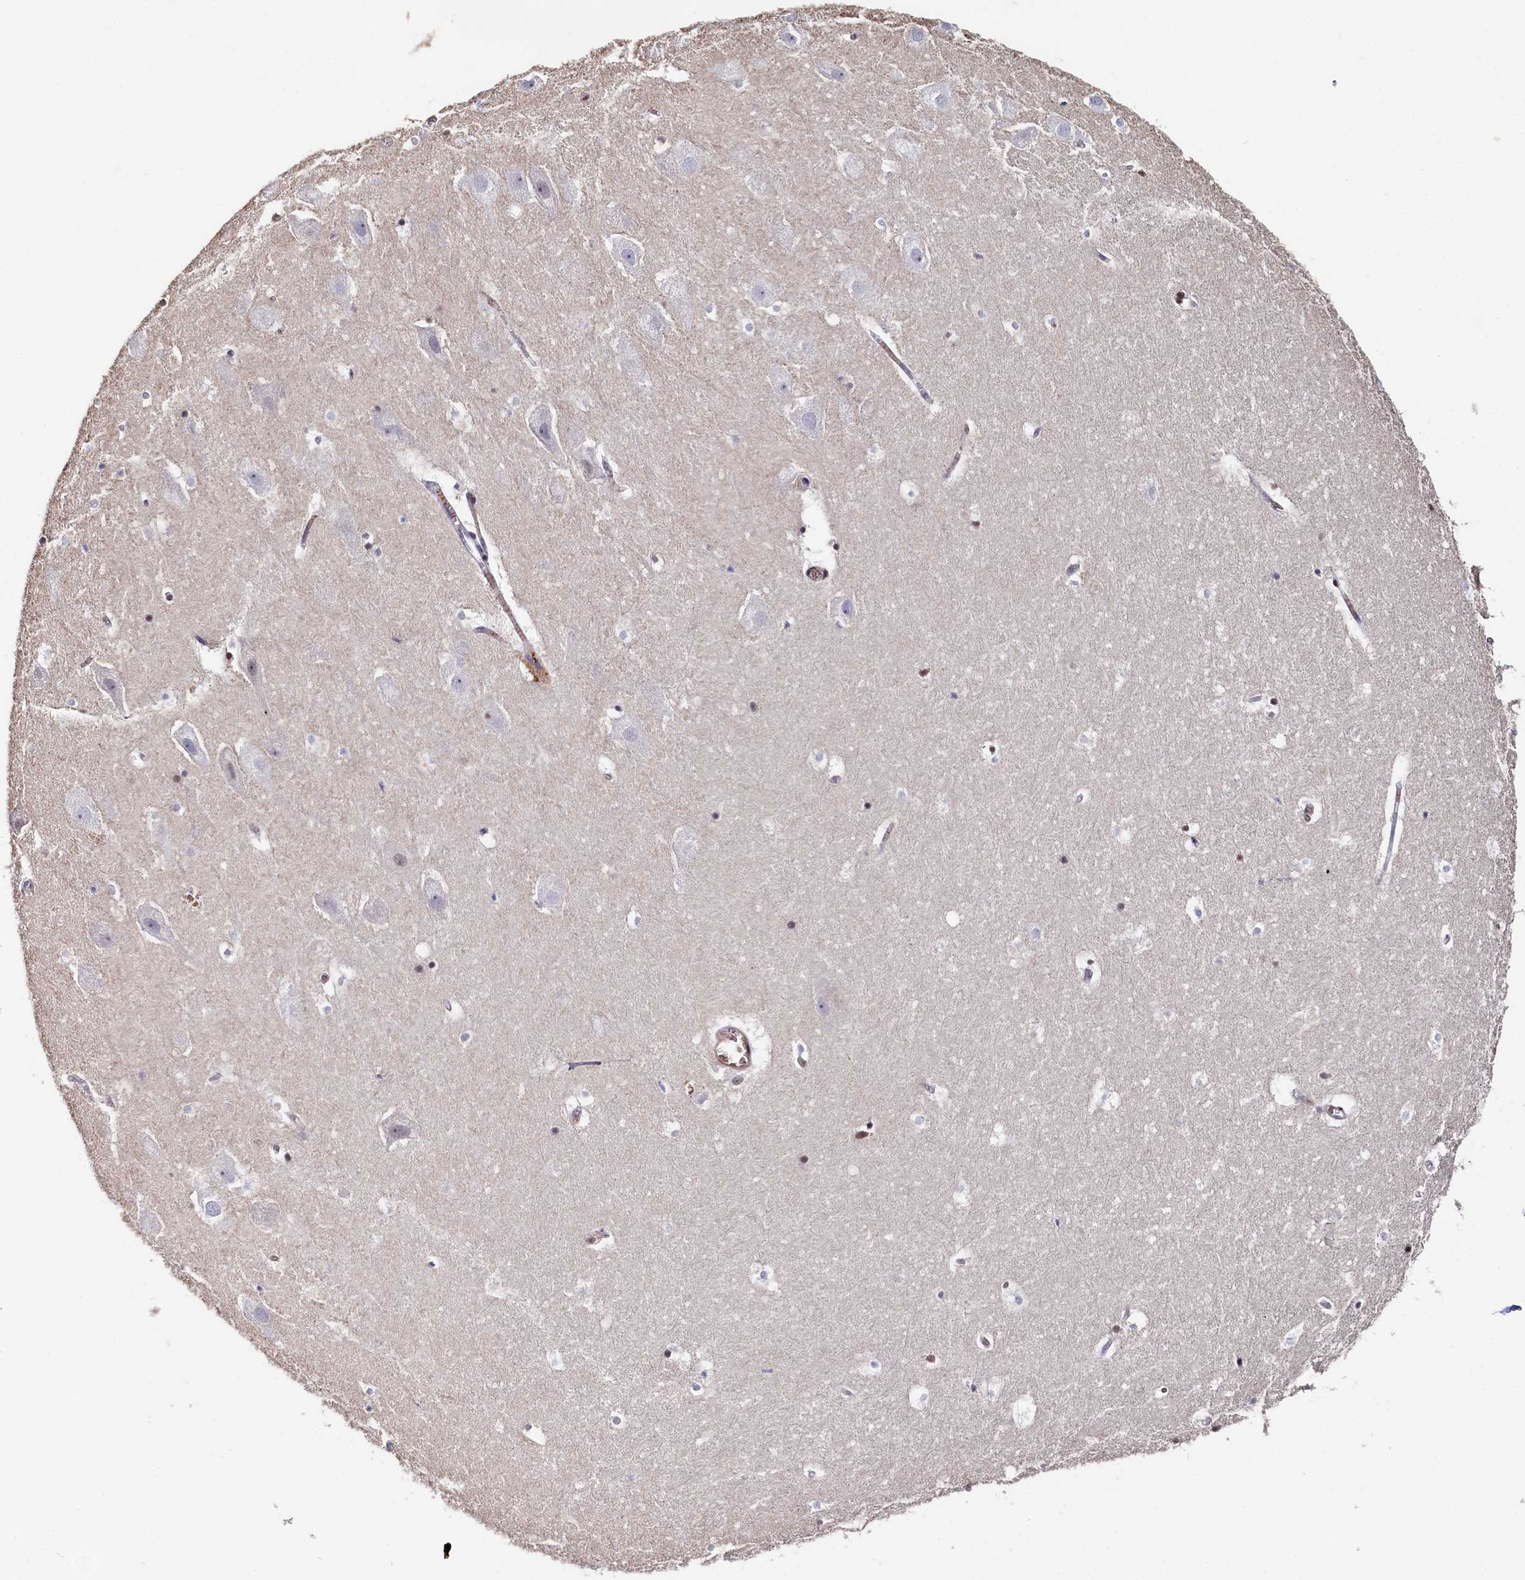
{"staining": {"intensity": "moderate", "quantity": "<25%", "location": "nuclear"}, "tissue": "hippocampus", "cell_type": "Glial cells", "image_type": "normal", "snomed": [{"axis": "morphology", "description": "Normal tissue, NOS"}, {"axis": "topography", "description": "Hippocampus"}], "caption": "Protein staining shows moderate nuclear expression in approximately <25% of glial cells in normal hippocampus.", "gene": "TIGD4", "patient": {"sex": "female", "age": 52}}